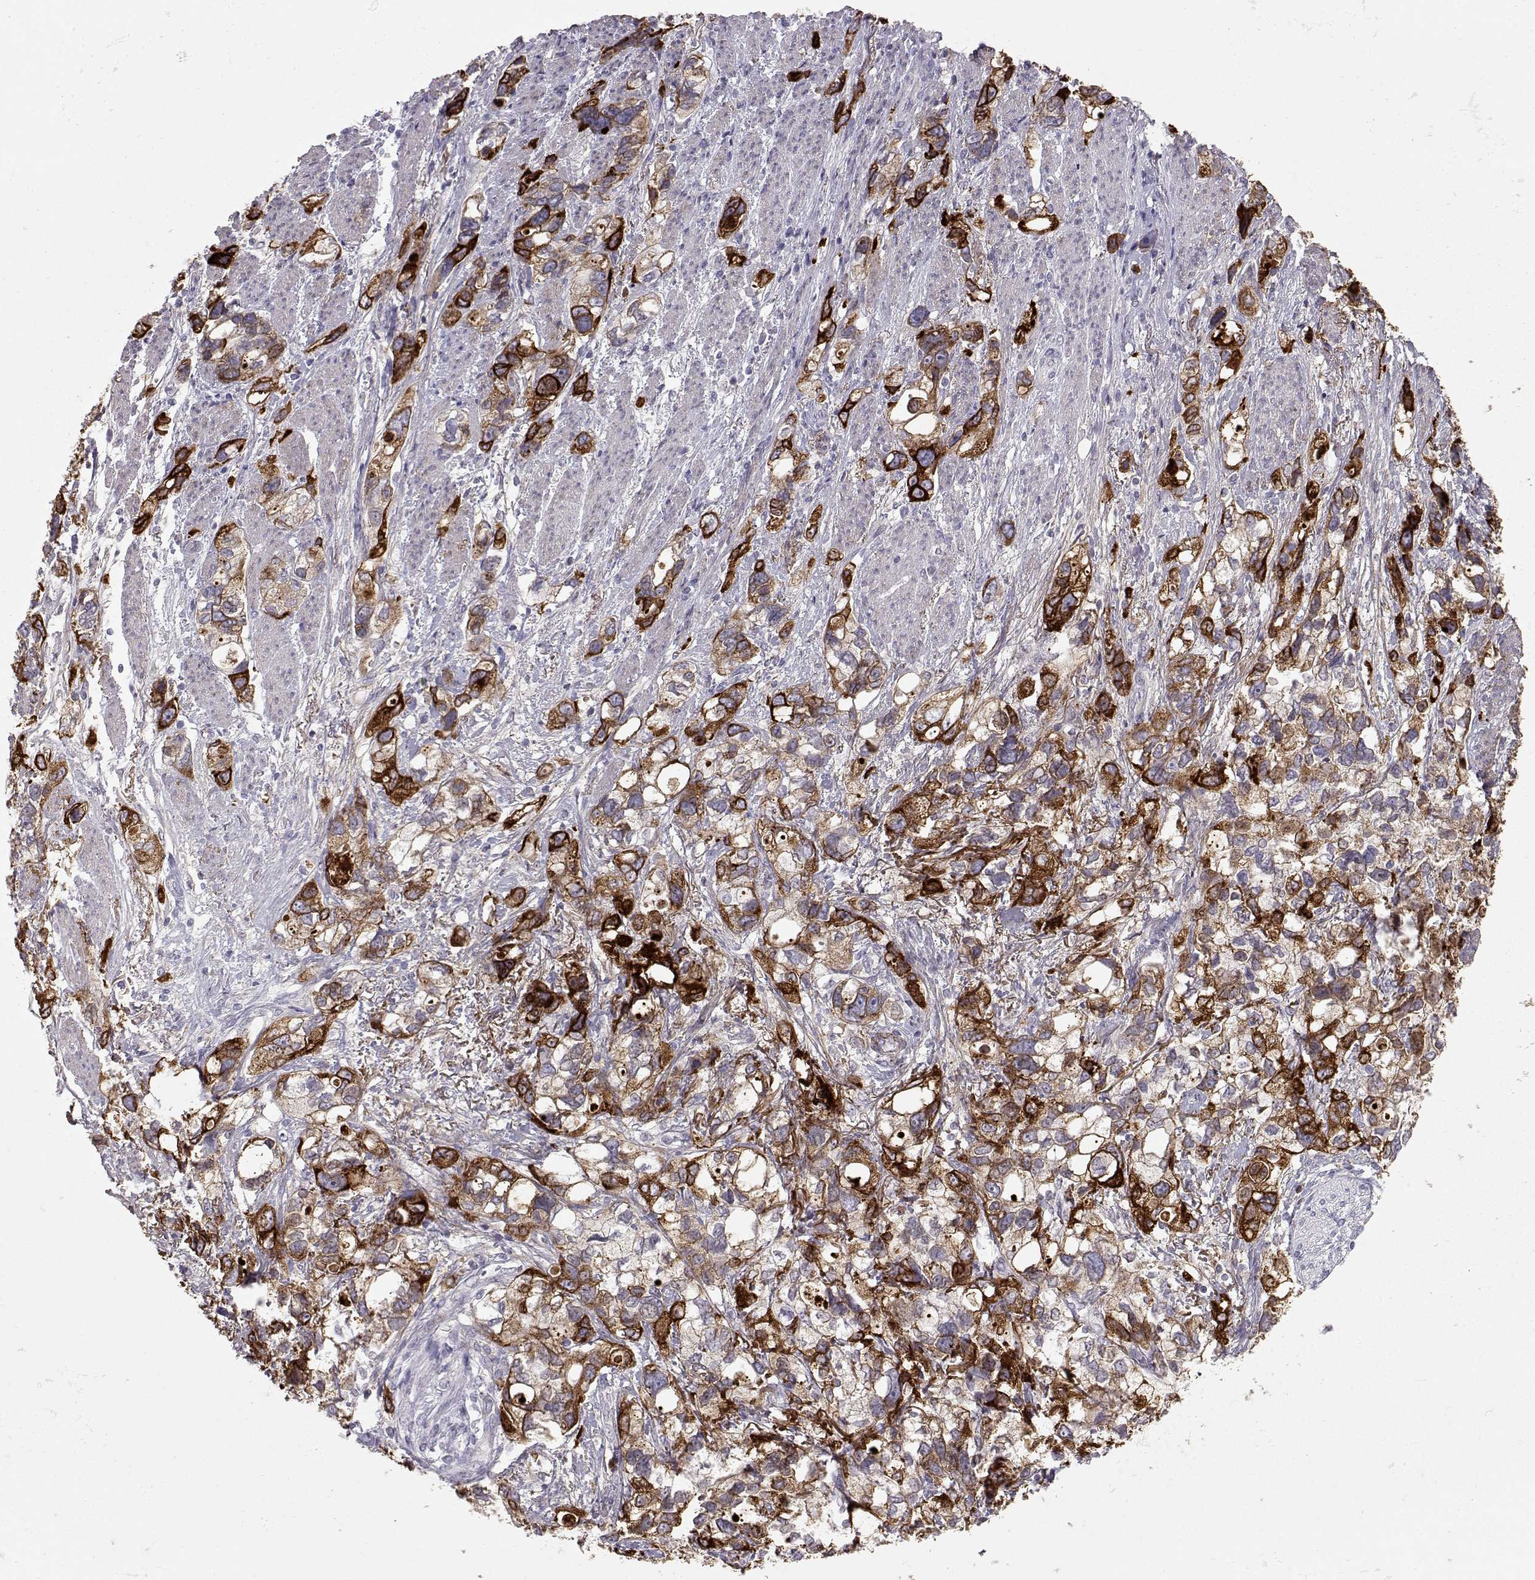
{"staining": {"intensity": "strong", "quantity": ">75%", "location": "cytoplasmic/membranous"}, "tissue": "stomach cancer", "cell_type": "Tumor cells", "image_type": "cancer", "snomed": [{"axis": "morphology", "description": "Adenocarcinoma, NOS"}, {"axis": "topography", "description": "Stomach, upper"}], "caption": "A micrograph of human adenocarcinoma (stomach) stained for a protein reveals strong cytoplasmic/membranous brown staining in tumor cells.", "gene": "LAMB3", "patient": {"sex": "female", "age": 81}}